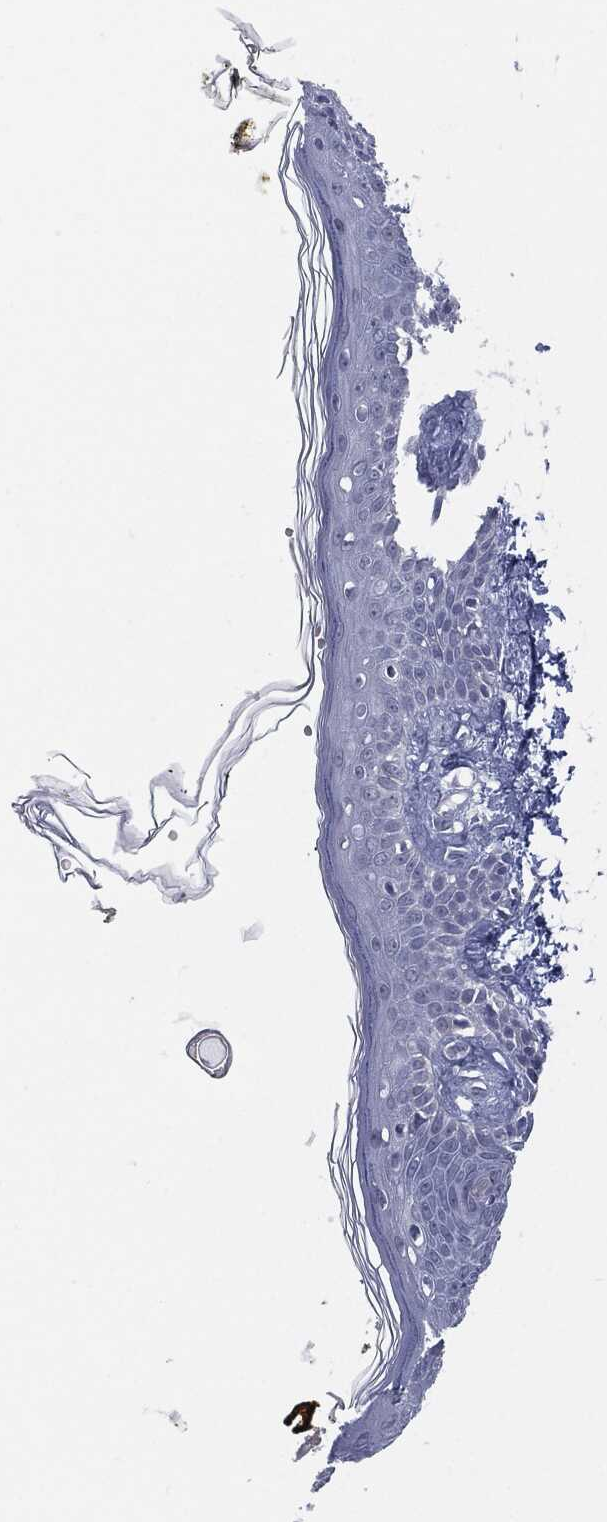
{"staining": {"intensity": "negative", "quantity": "none", "location": "none"}, "tissue": "skin", "cell_type": "Fibroblasts", "image_type": "normal", "snomed": [{"axis": "morphology", "description": "Normal tissue, NOS"}, {"axis": "topography", "description": "Skin"}], "caption": "This is an immunohistochemistry (IHC) histopathology image of normal human skin. There is no staining in fibroblasts.", "gene": "PROM1", "patient": {"sex": "male", "age": 76}}